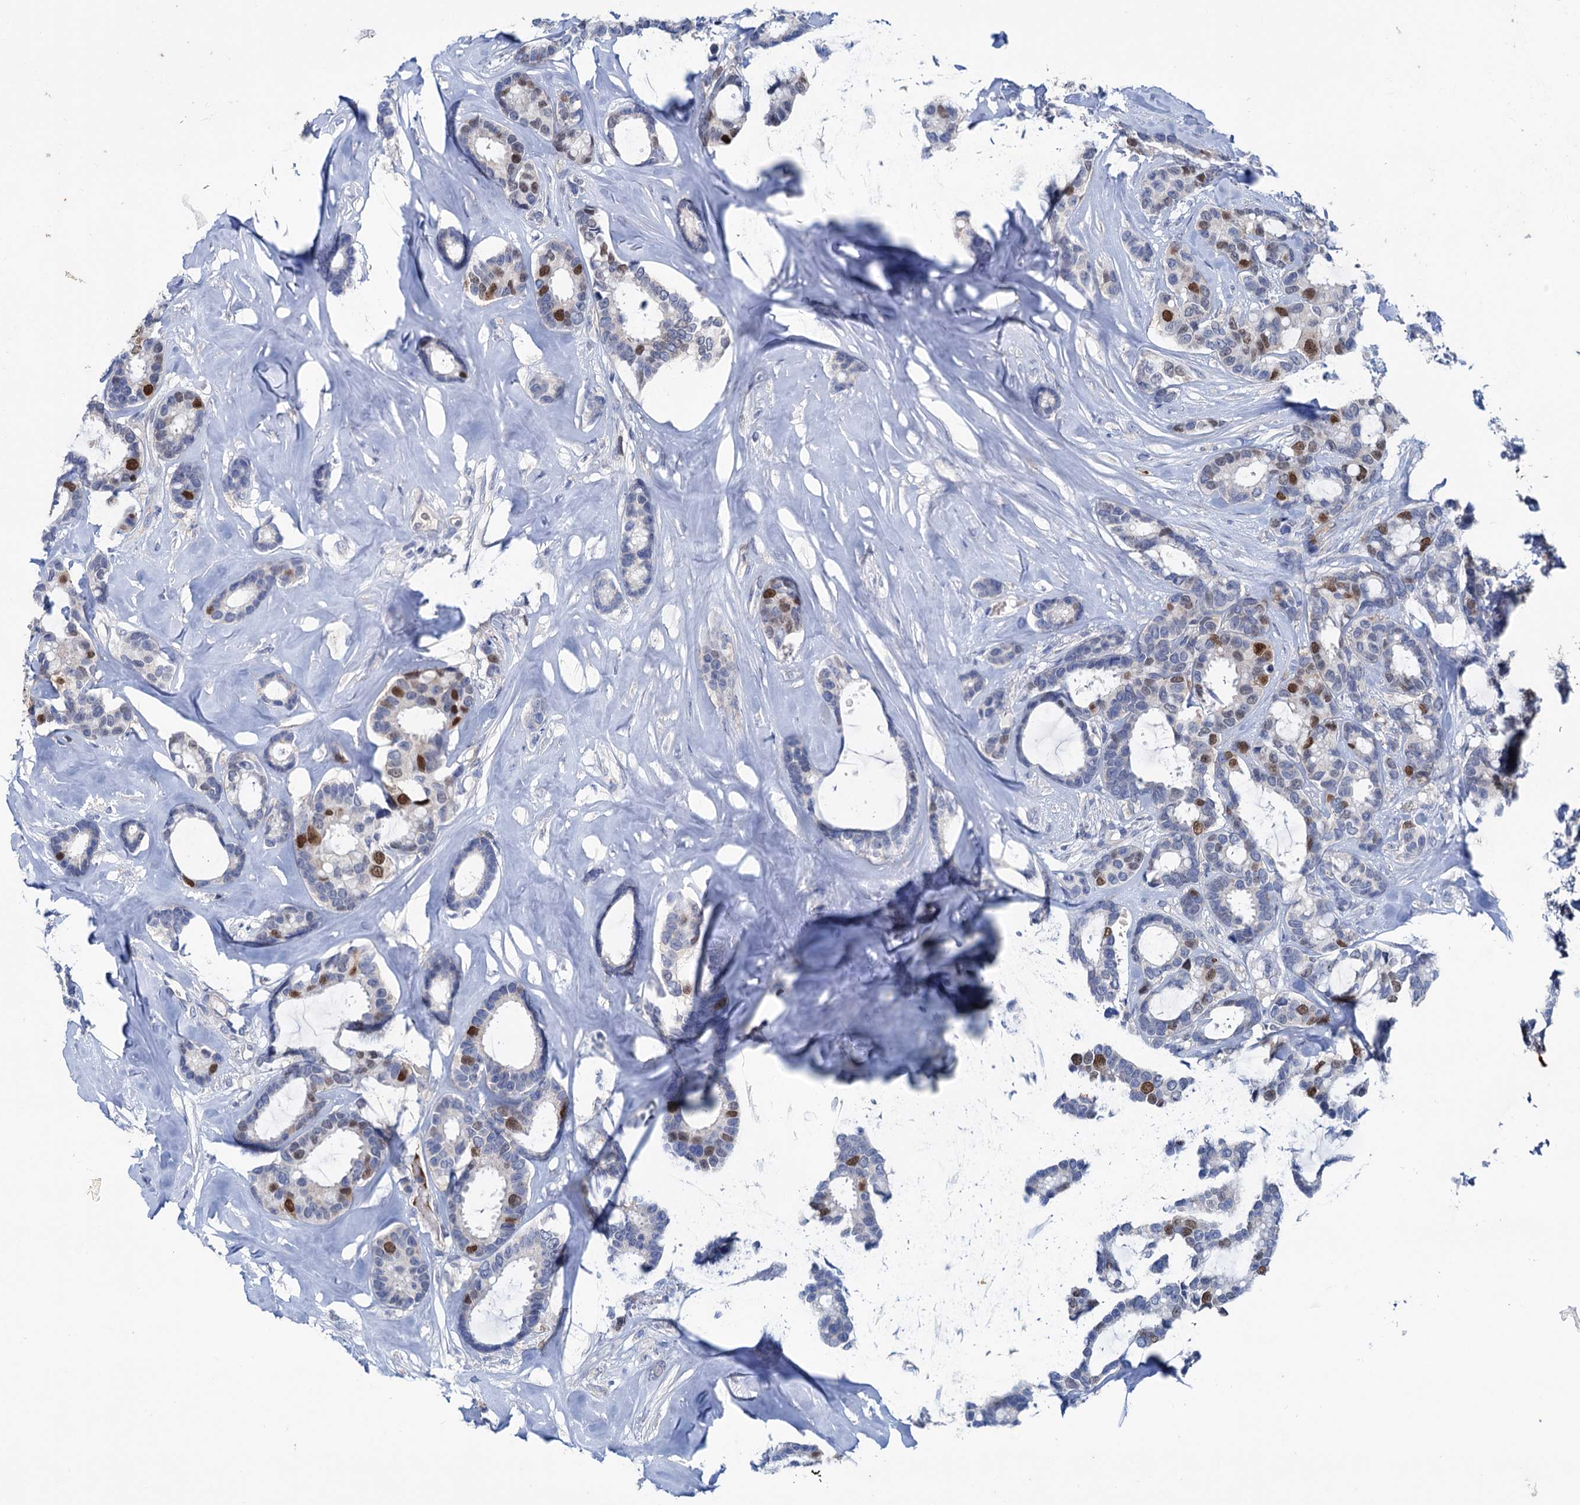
{"staining": {"intensity": "moderate", "quantity": "<25%", "location": "nuclear"}, "tissue": "breast cancer", "cell_type": "Tumor cells", "image_type": "cancer", "snomed": [{"axis": "morphology", "description": "Duct carcinoma"}, {"axis": "topography", "description": "Breast"}], "caption": "Immunohistochemistry (DAB) staining of human breast intraductal carcinoma reveals moderate nuclear protein staining in about <25% of tumor cells.", "gene": "FAM111B", "patient": {"sex": "female", "age": 87}}